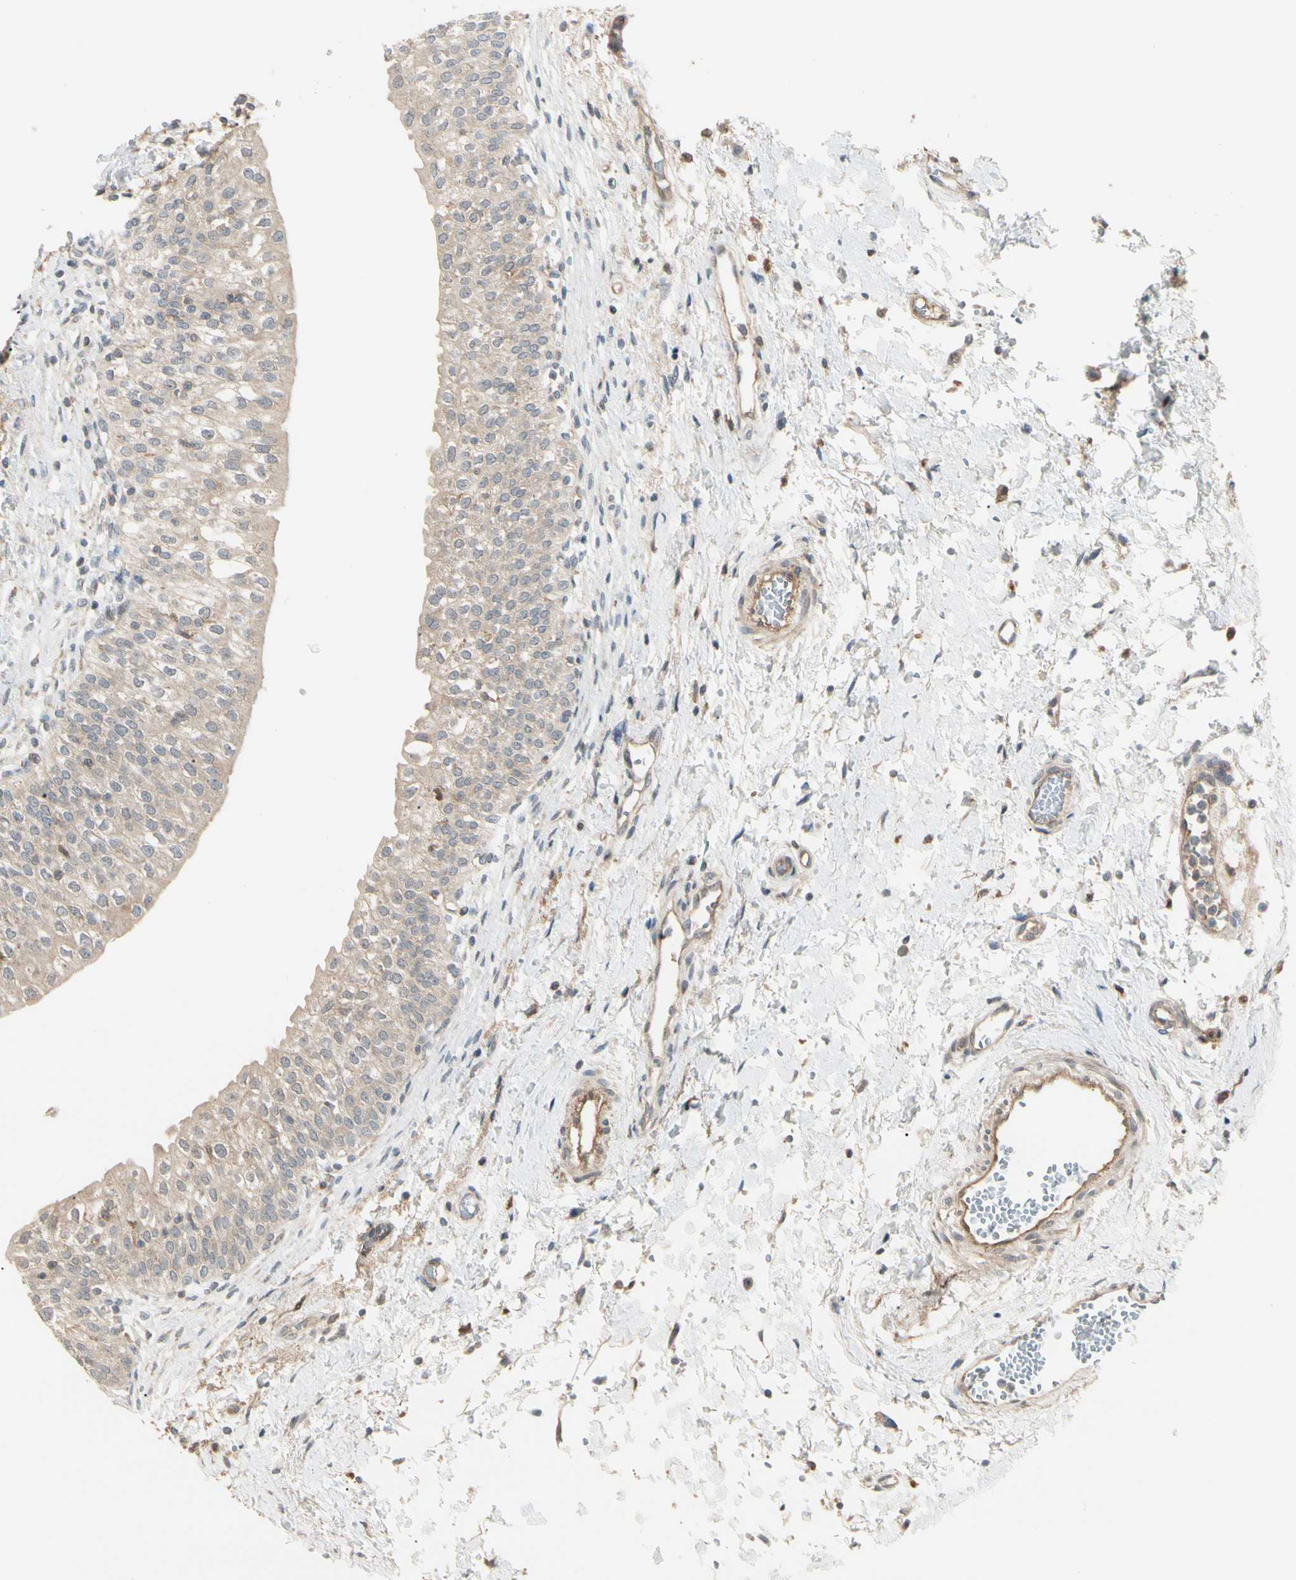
{"staining": {"intensity": "weak", "quantity": ">75%", "location": "cytoplasmic/membranous"}, "tissue": "urinary bladder", "cell_type": "Urothelial cells", "image_type": "normal", "snomed": [{"axis": "morphology", "description": "Normal tissue, NOS"}, {"axis": "topography", "description": "Urinary bladder"}], "caption": "Protein expression analysis of benign human urinary bladder reveals weak cytoplasmic/membranous positivity in about >75% of urothelial cells.", "gene": "F2R", "patient": {"sex": "male", "age": 55}}